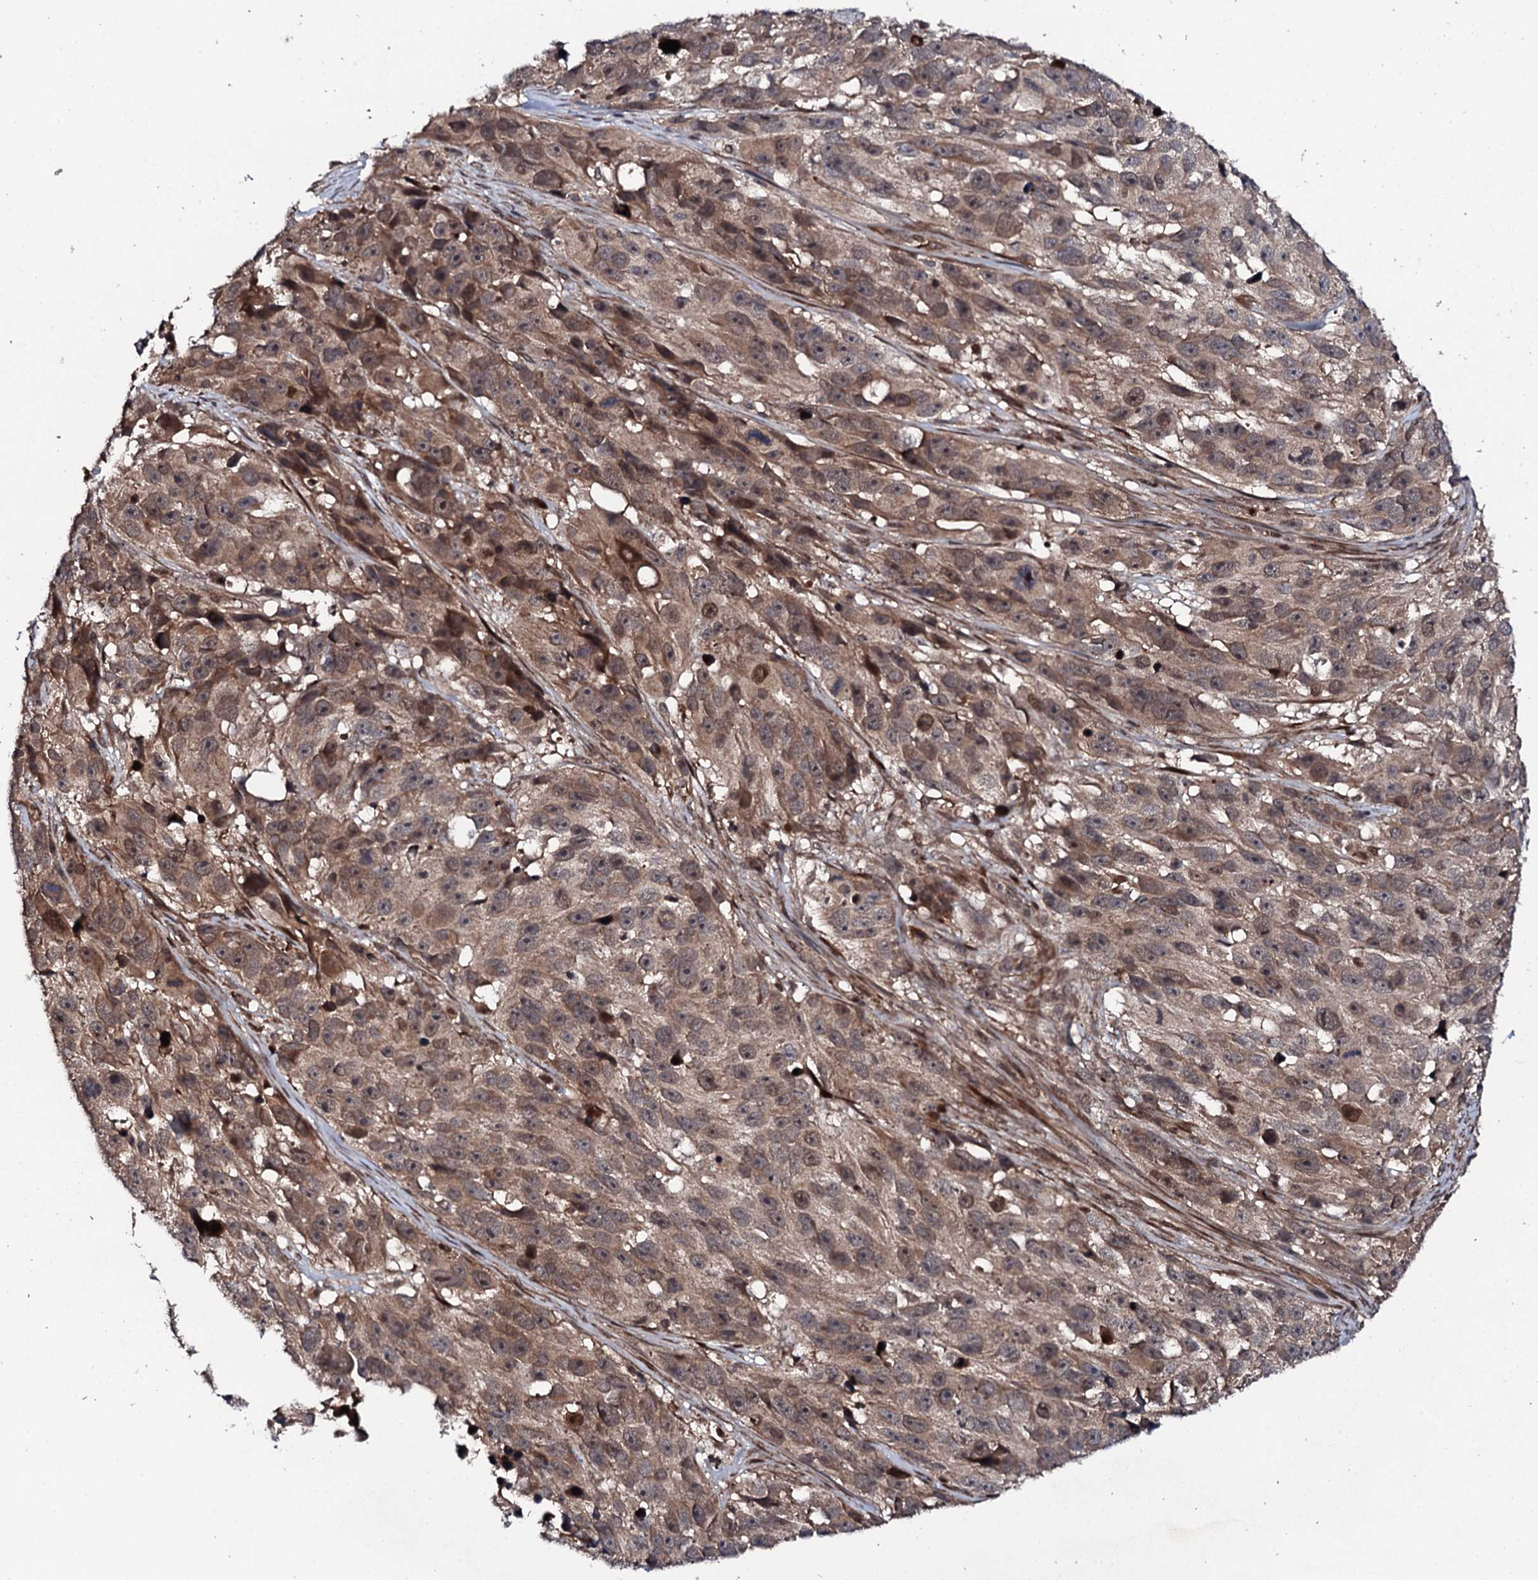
{"staining": {"intensity": "moderate", "quantity": ">75%", "location": "cytoplasmic/membranous"}, "tissue": "melanoma", "cell_type": "Tumor cells", "image_type": "cancer", "snomed": [{"axis": "morphology", "description": "Malignant melanoma, NOS"}, {"axis": "topography", "description": "Skin"}], "caption": "Tumor cells reveal medium levels of moderate cytoplasmic/membranous expression in about >75% of cells in human melanoma.", "gene": "FAM111A", "patient": {"sex": "male", "age": 84}}